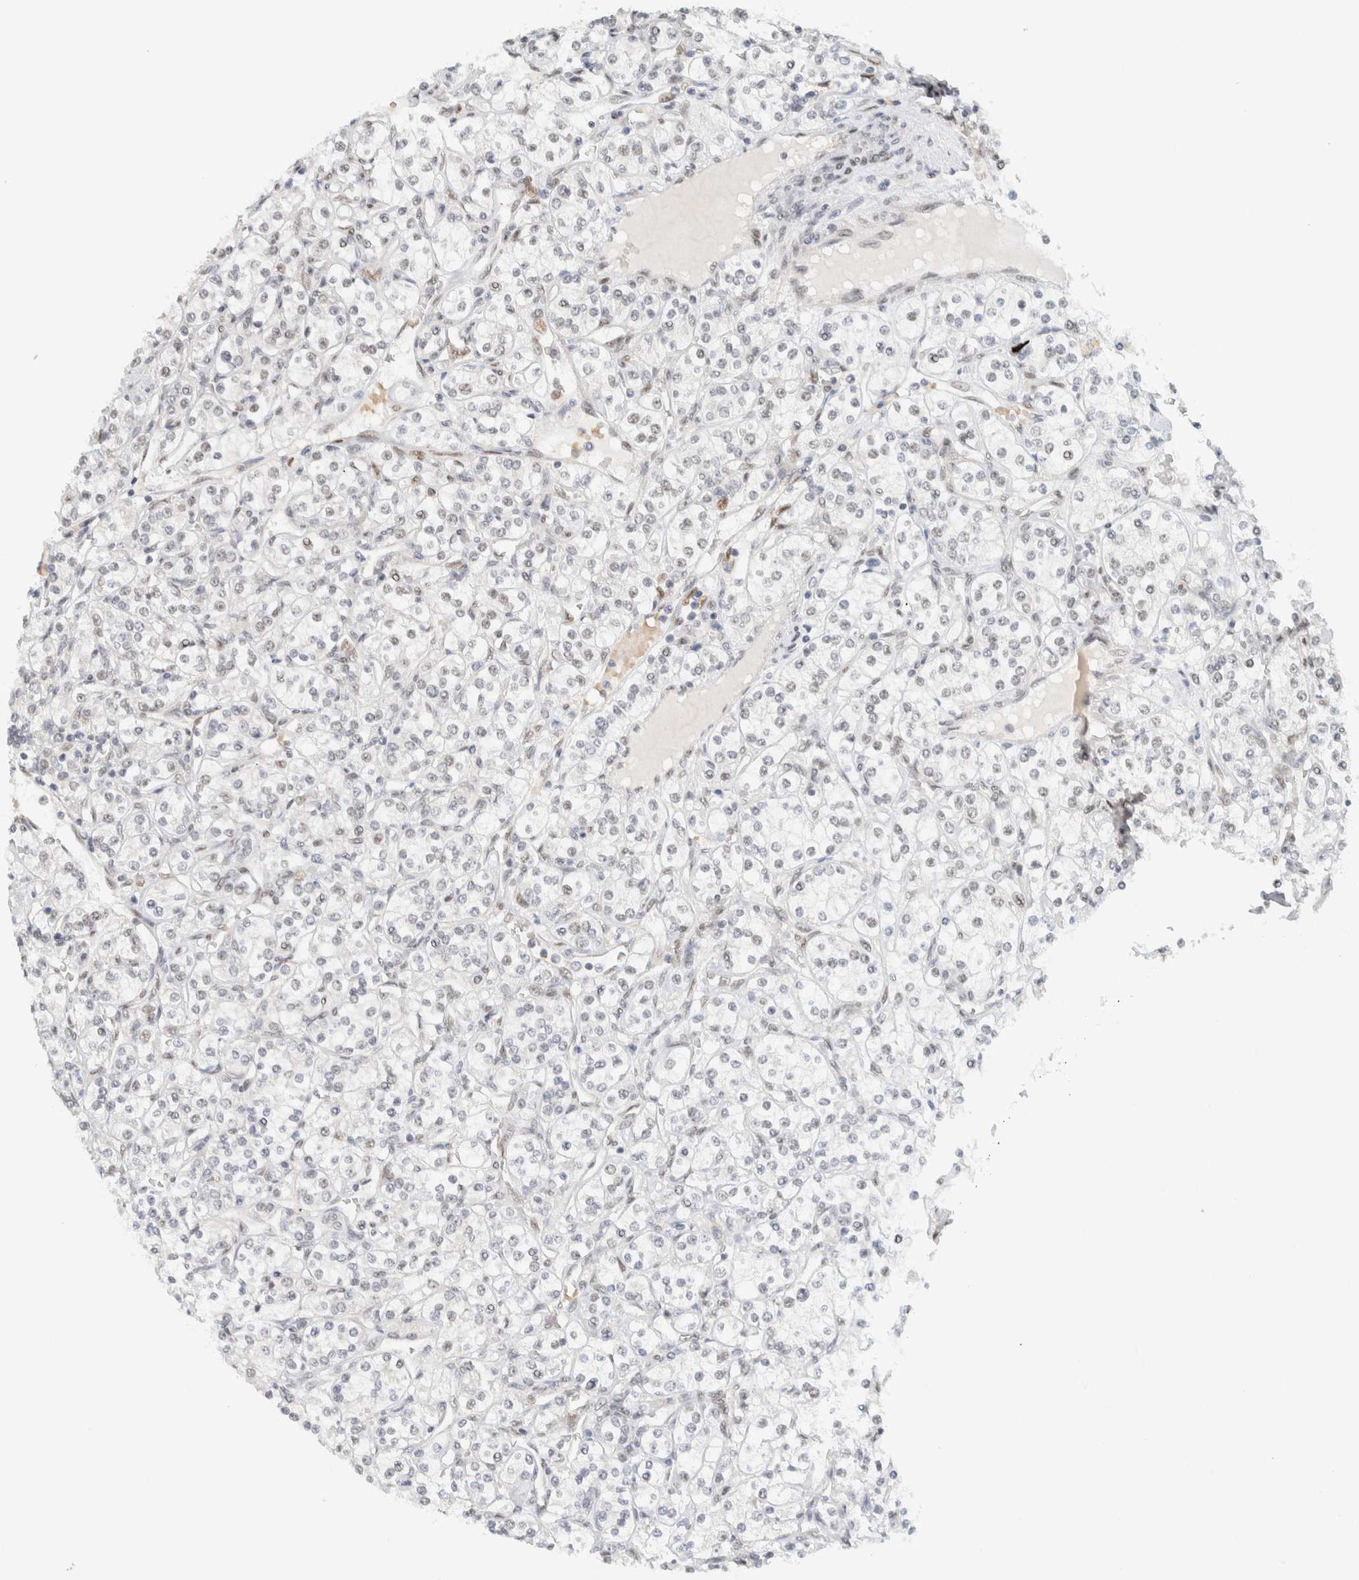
{"staining": {"intensity": "negative", "quantity": "none", "location": "none"}, "tissue": "renal cancer", "cell_type": "Tumor cells", "image_type": "cancer", "snomed": [{"axis": "morphology", "description": "Adenocarcinoma, NOS"}, {"axis": "topography", "description": "Kidney"}], "caption": "This histopathology image is of renal cancer (adenocarcinoma) stained with immunohistochemistry to label a protein in brown with the nuclei are counter-stained blue. There is no staining in tumor cells.", "gene": "ZNF683", "patient": {"sex": "male", "age": 77}}